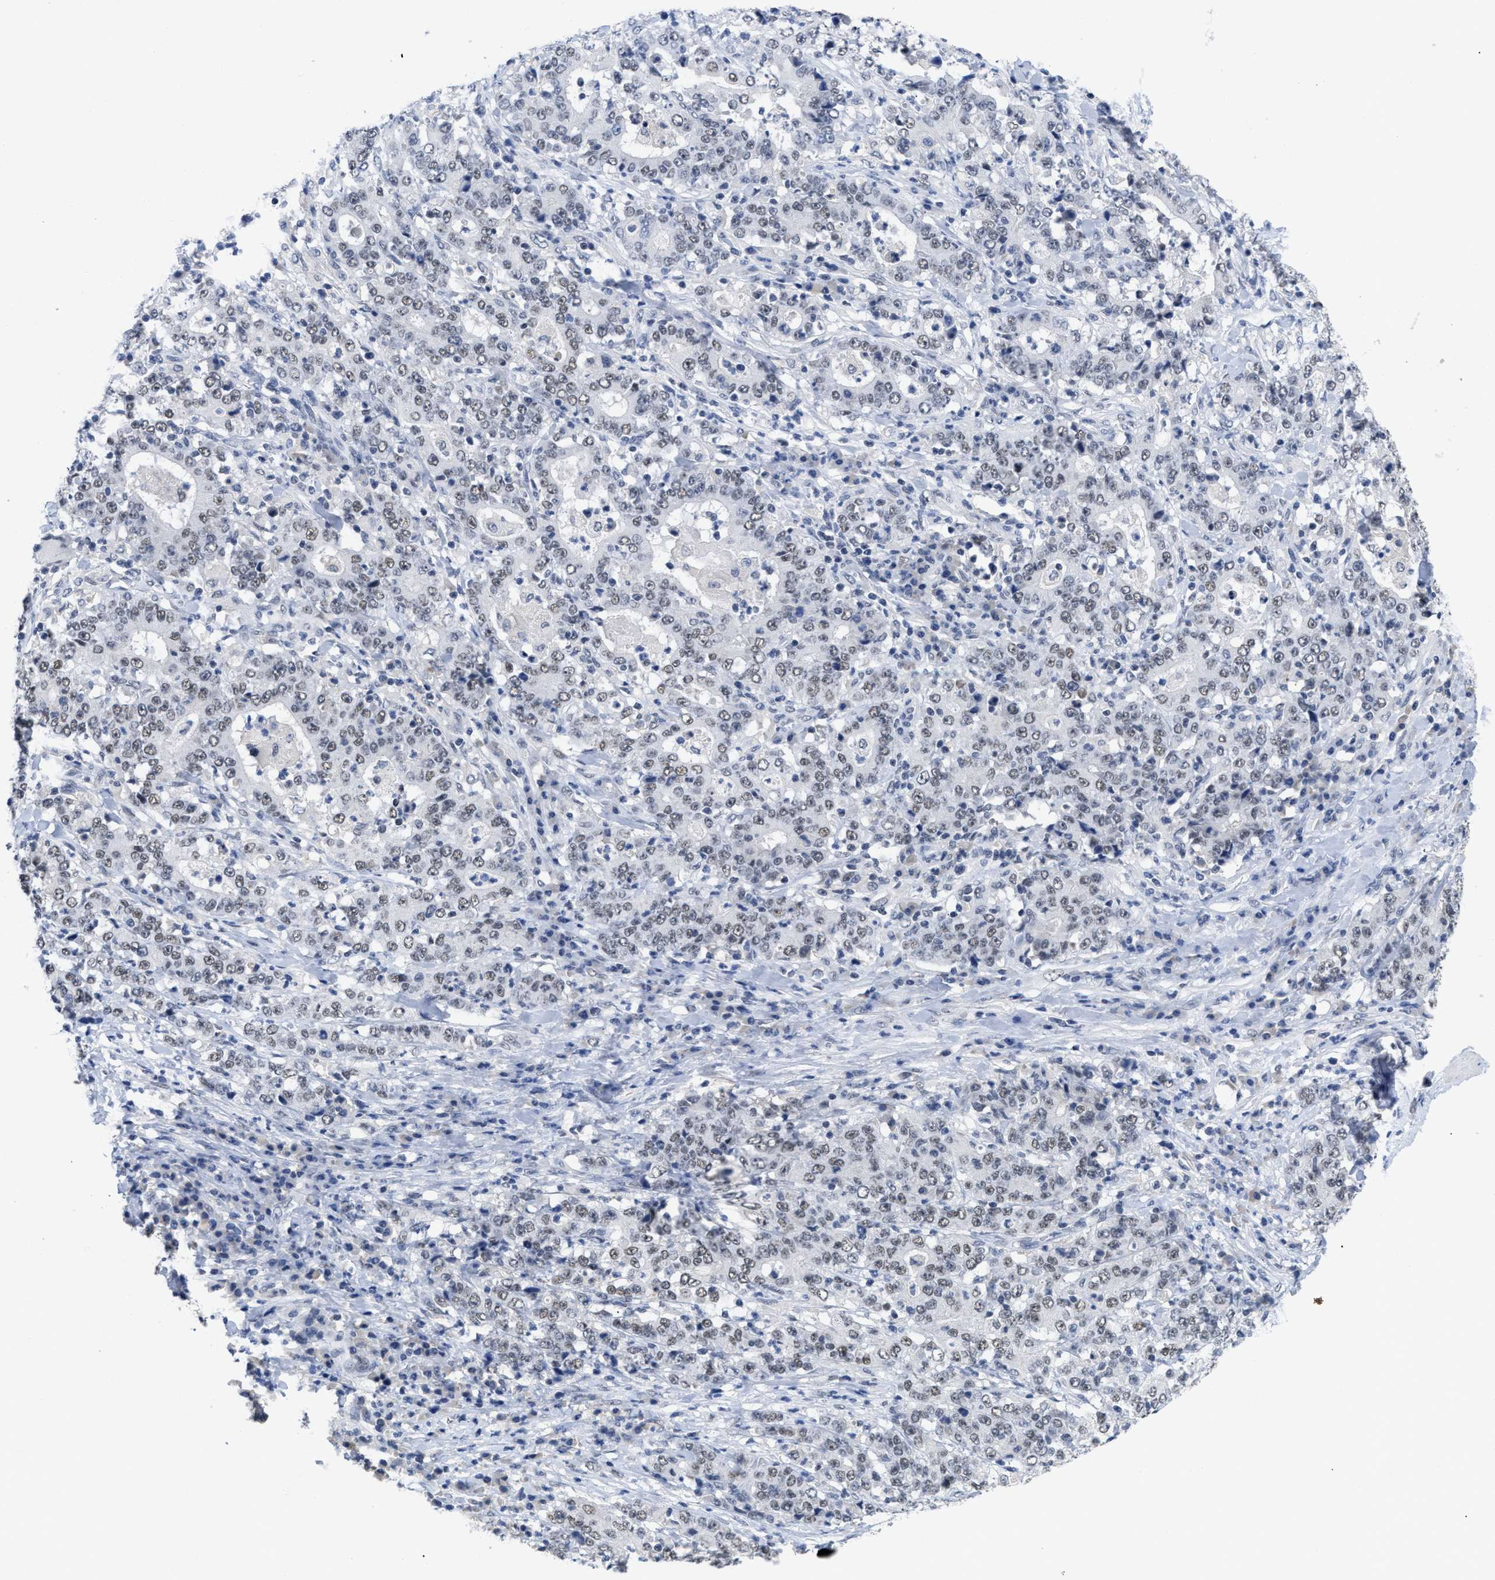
{"staining": {"intensity": "weak", "quantity": "25%-75%", "location": "nuclear"}, "tissue": "stomach cancer", "cell_type": "Tumor cells", "image_type": "cancer", "snomed": [{"axis": "morphology", "description": "Normal tissue, NOS"}, {"axis": "morphology", "description": "Adenocarcinoma, NOS"}, {"axis": "topography", "description": "Stomach, upper"}, {"axis": "topography", "description": "Stomach"}], "caption": "Brown immunohistochemical staining in human stomach cancer (adenocarcinoma) demonstrates weak nuclear expression in about 25%-75% of tumor cells.", "gene": "GGNBP2", "patient": {"sex": "male", "age": 59}}